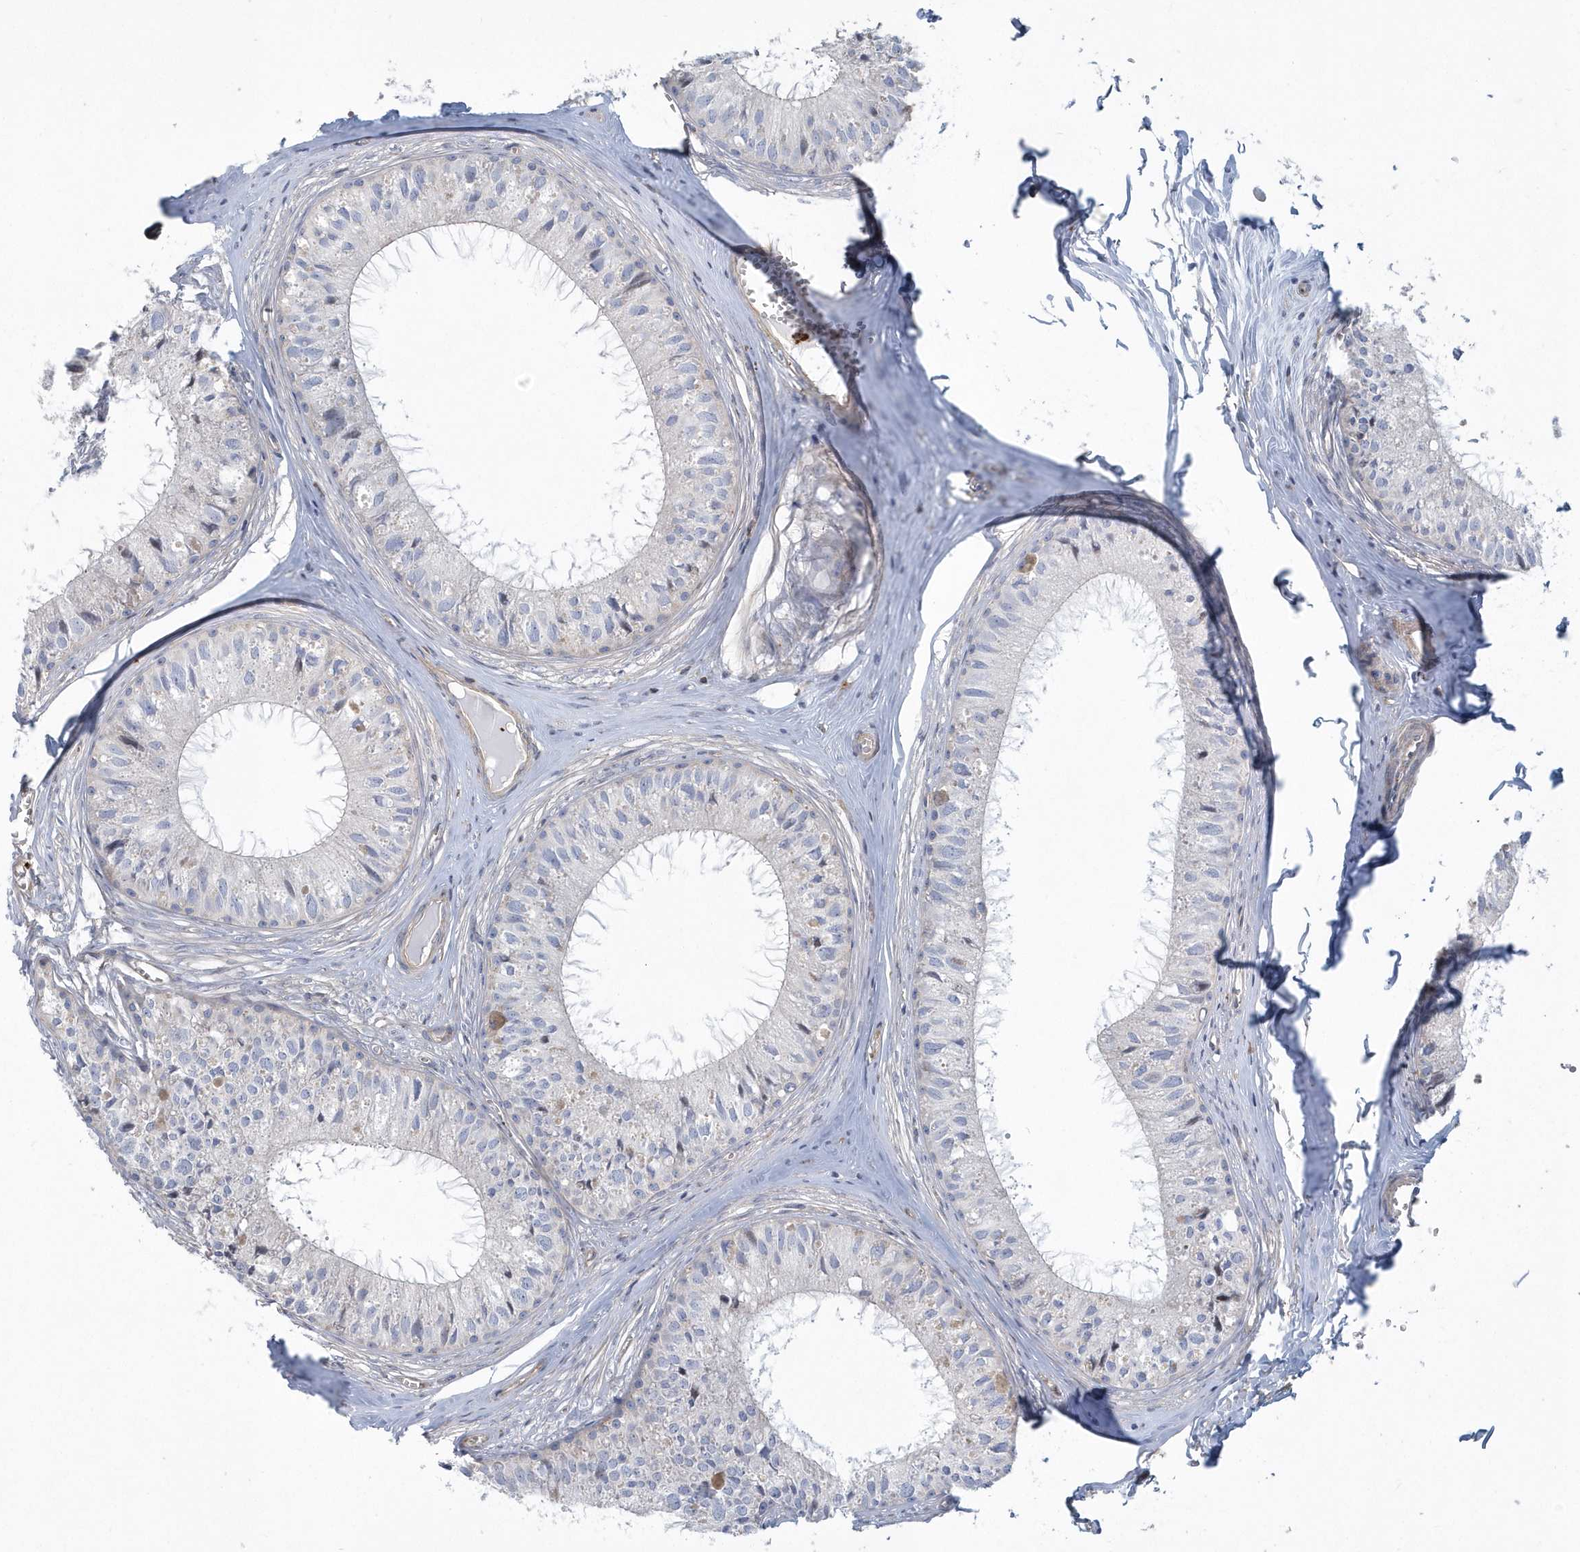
{"staining": {"intensity": "negative", "quantity": "none", "location": "none"}, "tissue": "epididymis", "cell_type": "Glandular cells", "image_type": "normal", "snomed": [{"axis": "morphology", "description": "Normal tissue, NOS"}, {"axis": "topography", "description": "Epididymis"}], "caption": "Histopathology image shows no significant protein staining in glandular cells of benign epididymis. (Brightfield microscopy of DAB (3,3'-diaminobenzidine) immunohistochemistry (IHC) at high magnification).", "gene": "ARAP2", "patient": {"sex": "male", "age": 36}}